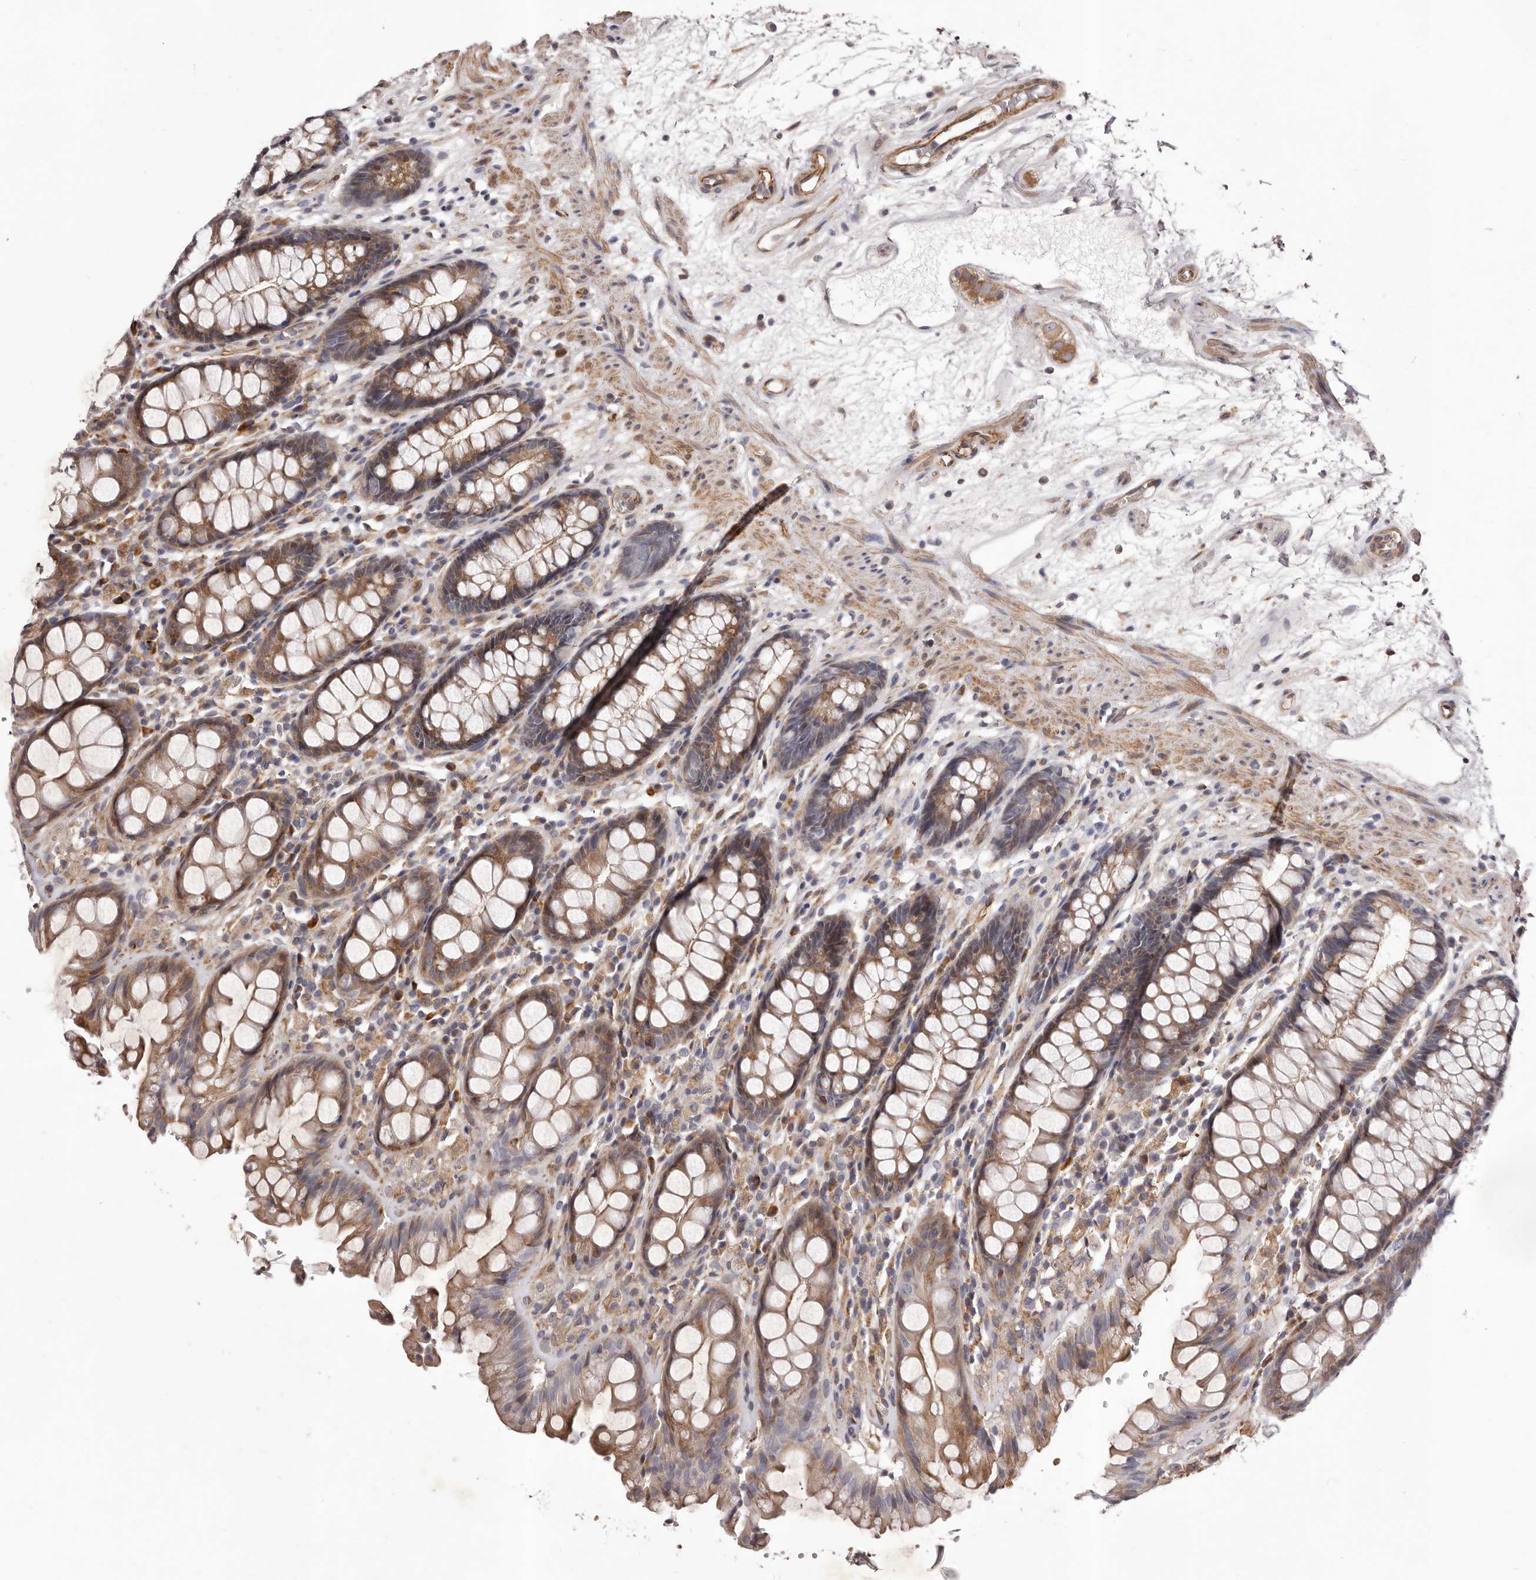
{"staining": {"intensity": "moderate", "quantity": ">75%", "location": "cytoplasmic/membranous"}, "tissue": "rectum", "cell_type": "Glandular cells", "image_type": "normal", "snomed": [{"axis": "morphology", "description": "Normal tissue, NOS"}, {"axis": "topography", "description": "Rectum"}], "caption": "IHC image of benign rectum: rectum stained using immunohistochemistry demonstrates medium levels of moderate protein expression localized specifically in the cytoplasmic/membranous of glandular cells, appearing as a cytoplasmic/membranous brown color.", "gene": "ALPK1", "patient": {"sex": "male", "age": 64}}